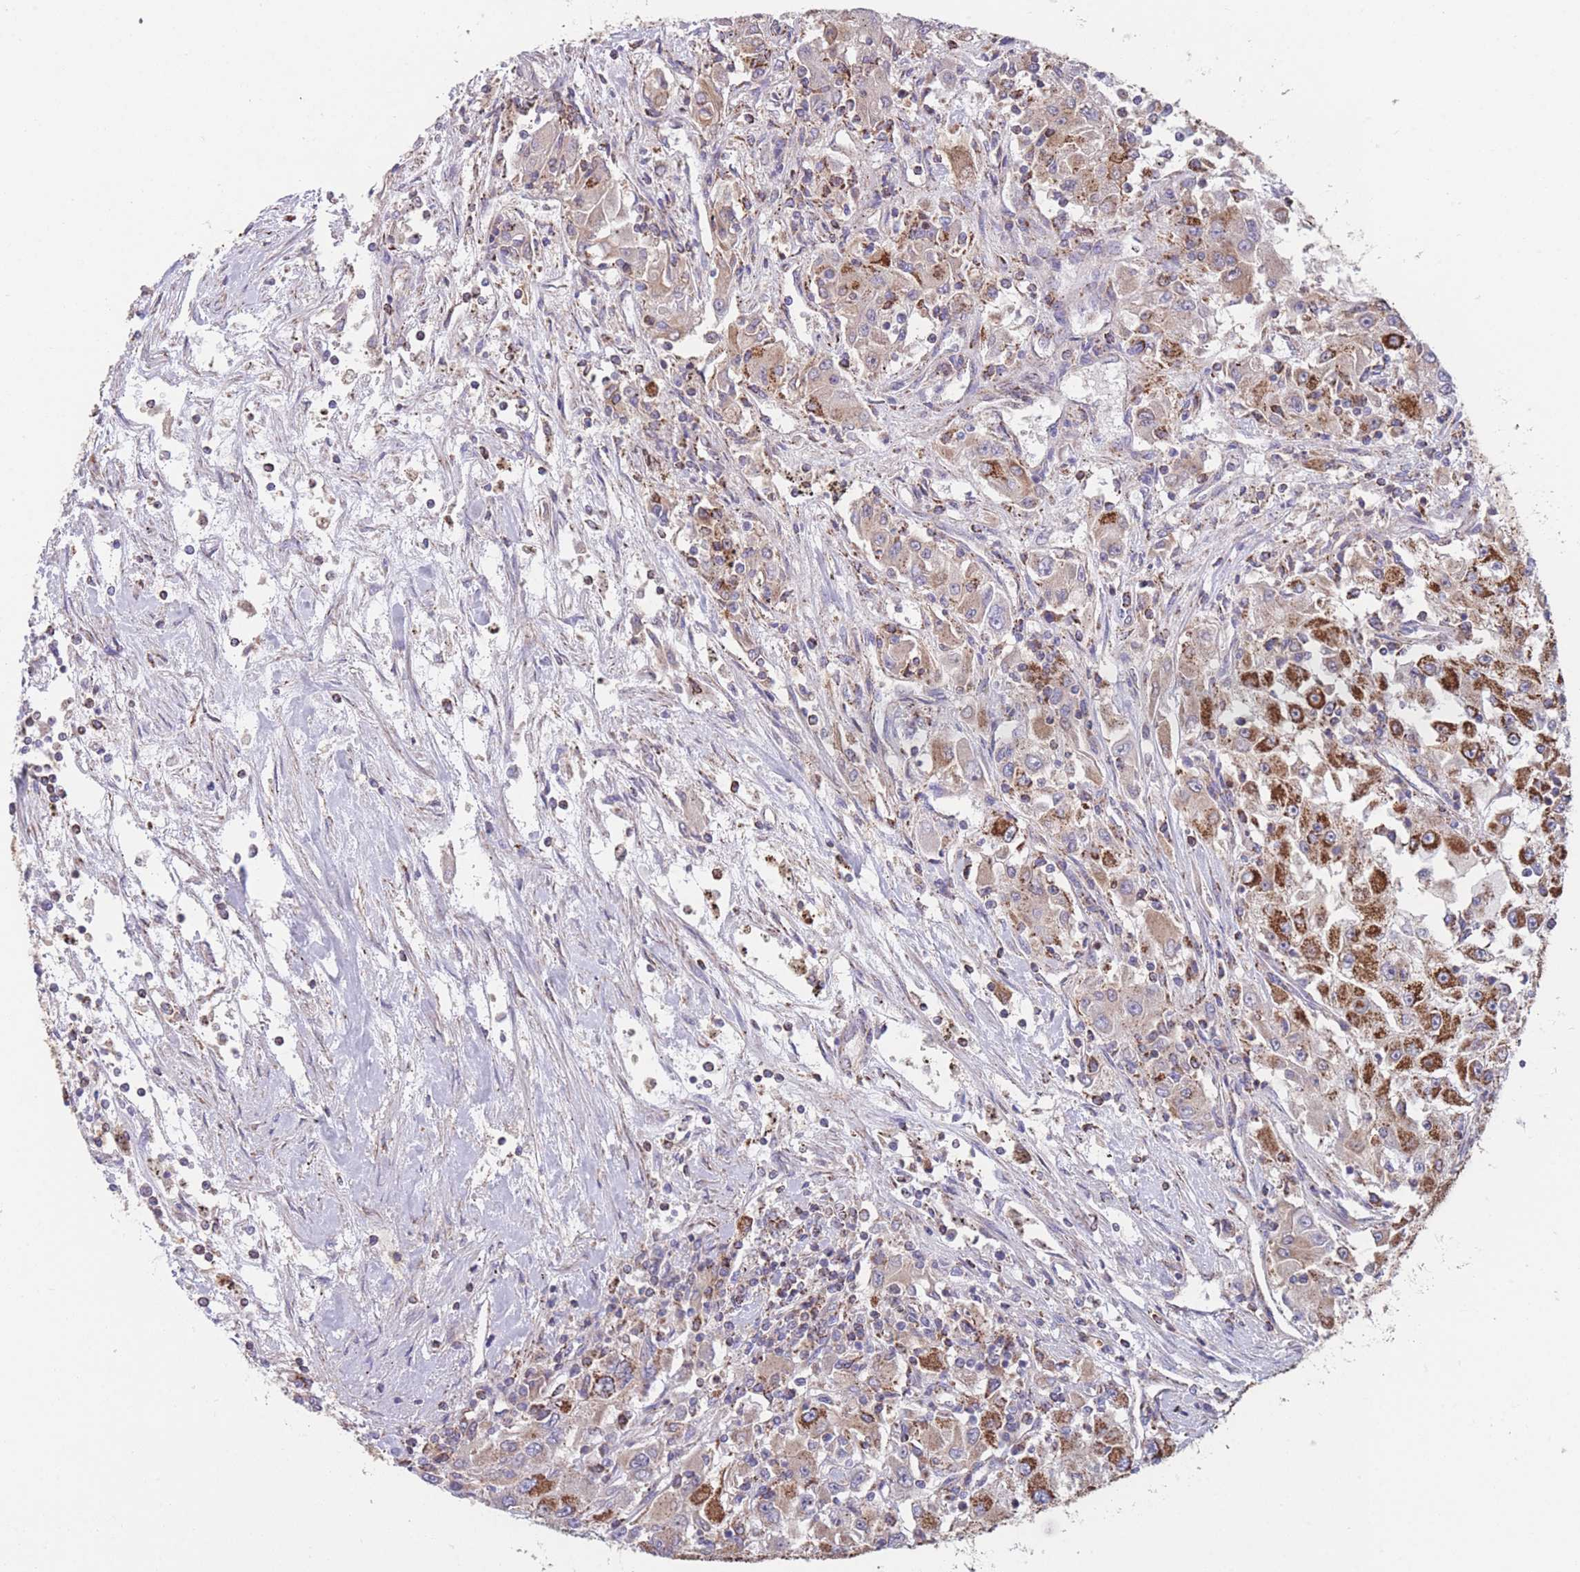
{"staining": {"intensity": "strong", "quantity": "<25%", "location": "cytoplasmic/membranous"}, "tissue": "renal cancer", "cell_type": "Tumor cells", "image_type": "cancer", "snomed": [{"axis": "morphology", "description": "Adenocarcinoma, NOS"}, {"axis": "topography", "description": "Kidney"}], "caption": "Brown immunohistochemical staining in human renal cancer (adenocarcinoma) displays strong cytoplasmic/membranous staining in about <25% of tumor cells.", "gene": "FKBP8", "patient": {"sex": "female", "age": 67}}